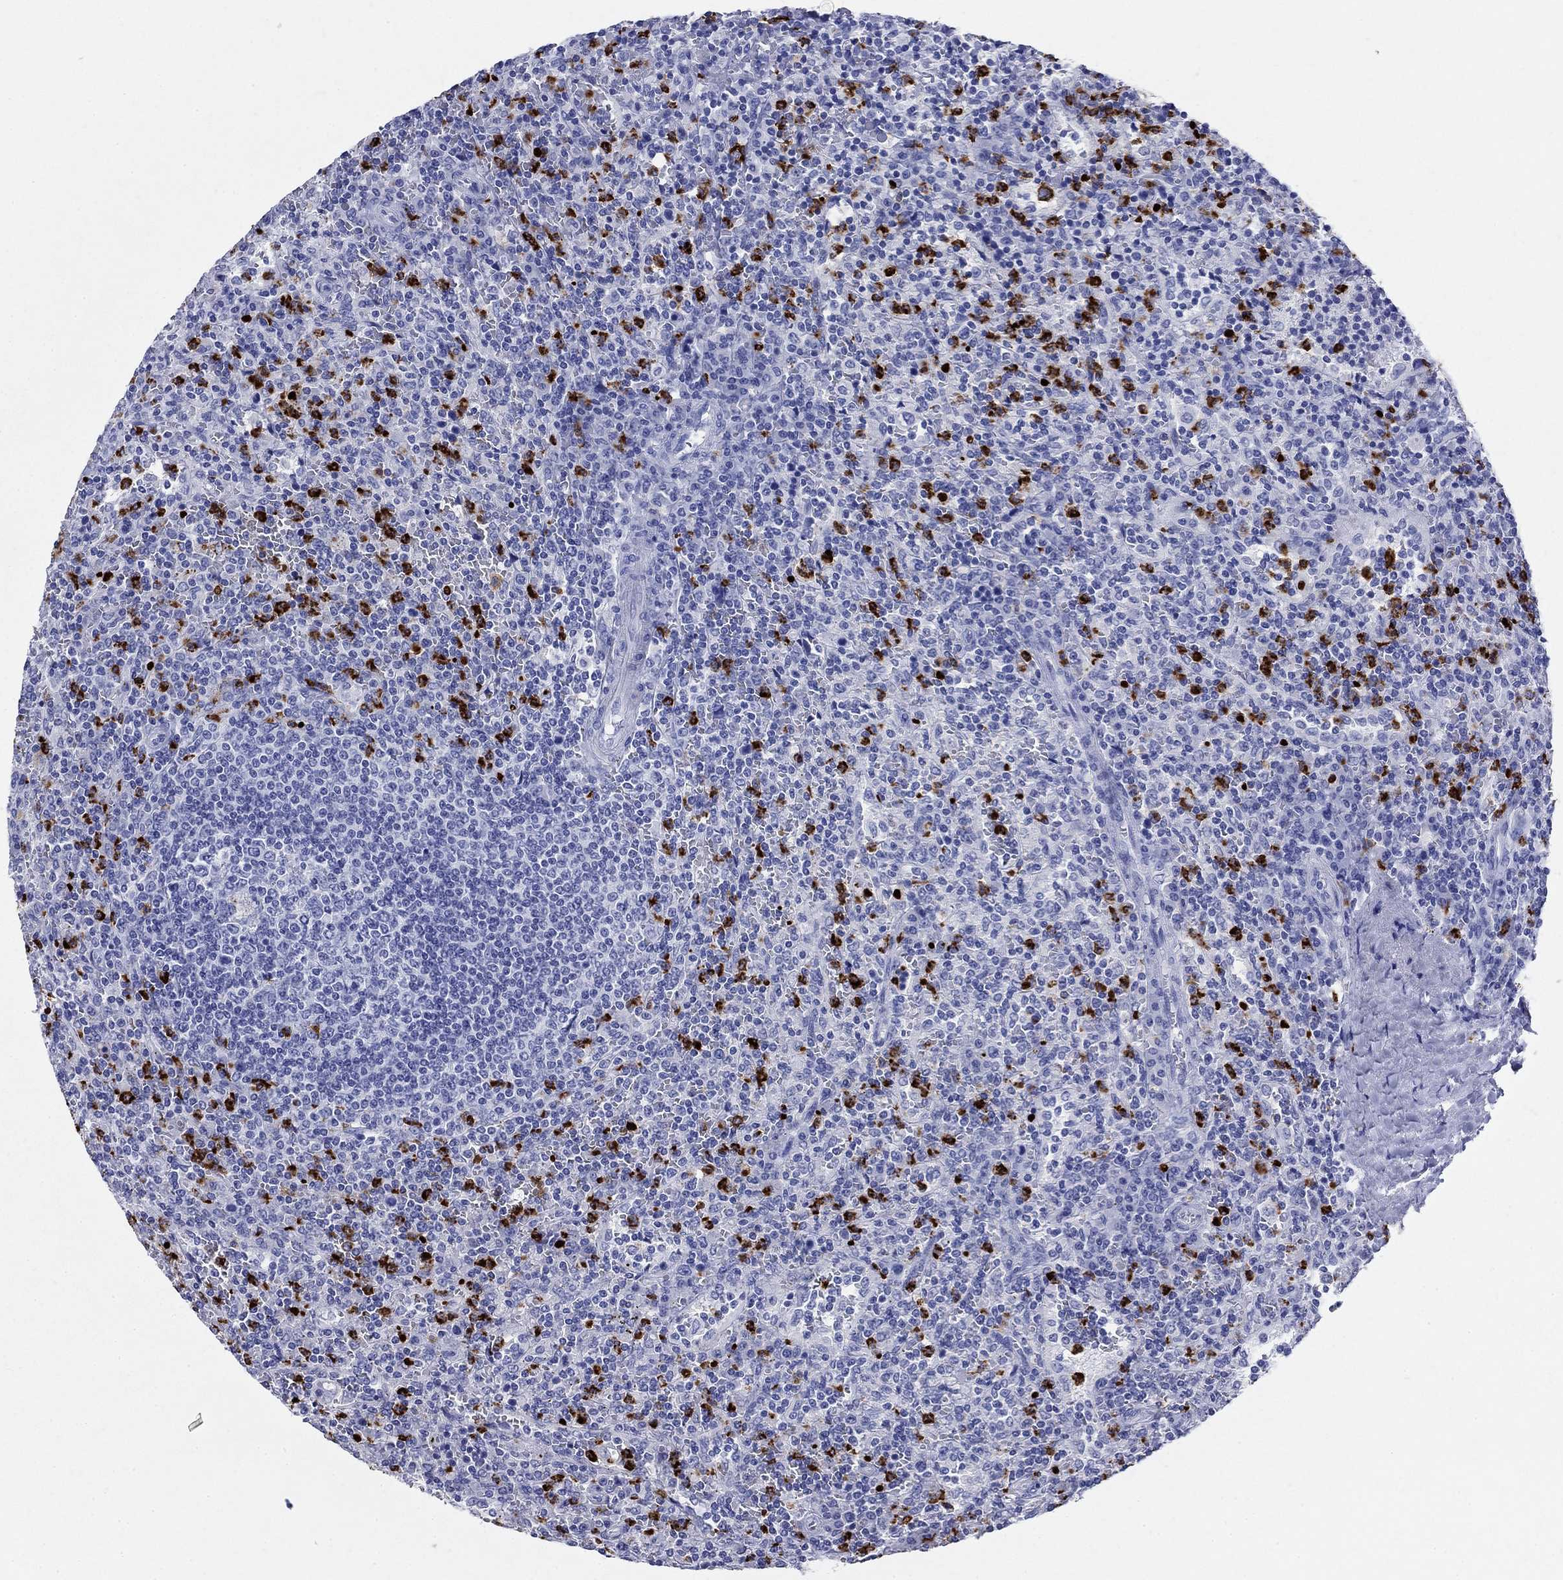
{"staining": {"intensity": "negative", "quantity": "none", "location": "none"}, "tissue": "lymphoma", "cell_type": "Tumor cells", "image_type": "cancer", "snomed": [{"axis": "morphology", "description": "Malignant lymphoma, non-Hodgkin's type, Low grade"}, {"axis": "topography", "description": "Spleen"}], "caption": "Lymphoma was stained to show a protein in brown. There is no significant staining in tumor cells. The staining was performed using DAB (3,3'-diaminobenzidine) to visualize the protein expression in brown, while the nuclei were stained in blue with hematoxylin (Magnification: 20x).", "gene": "AZU1", "patient": {"sex": "male", "age": 62}}